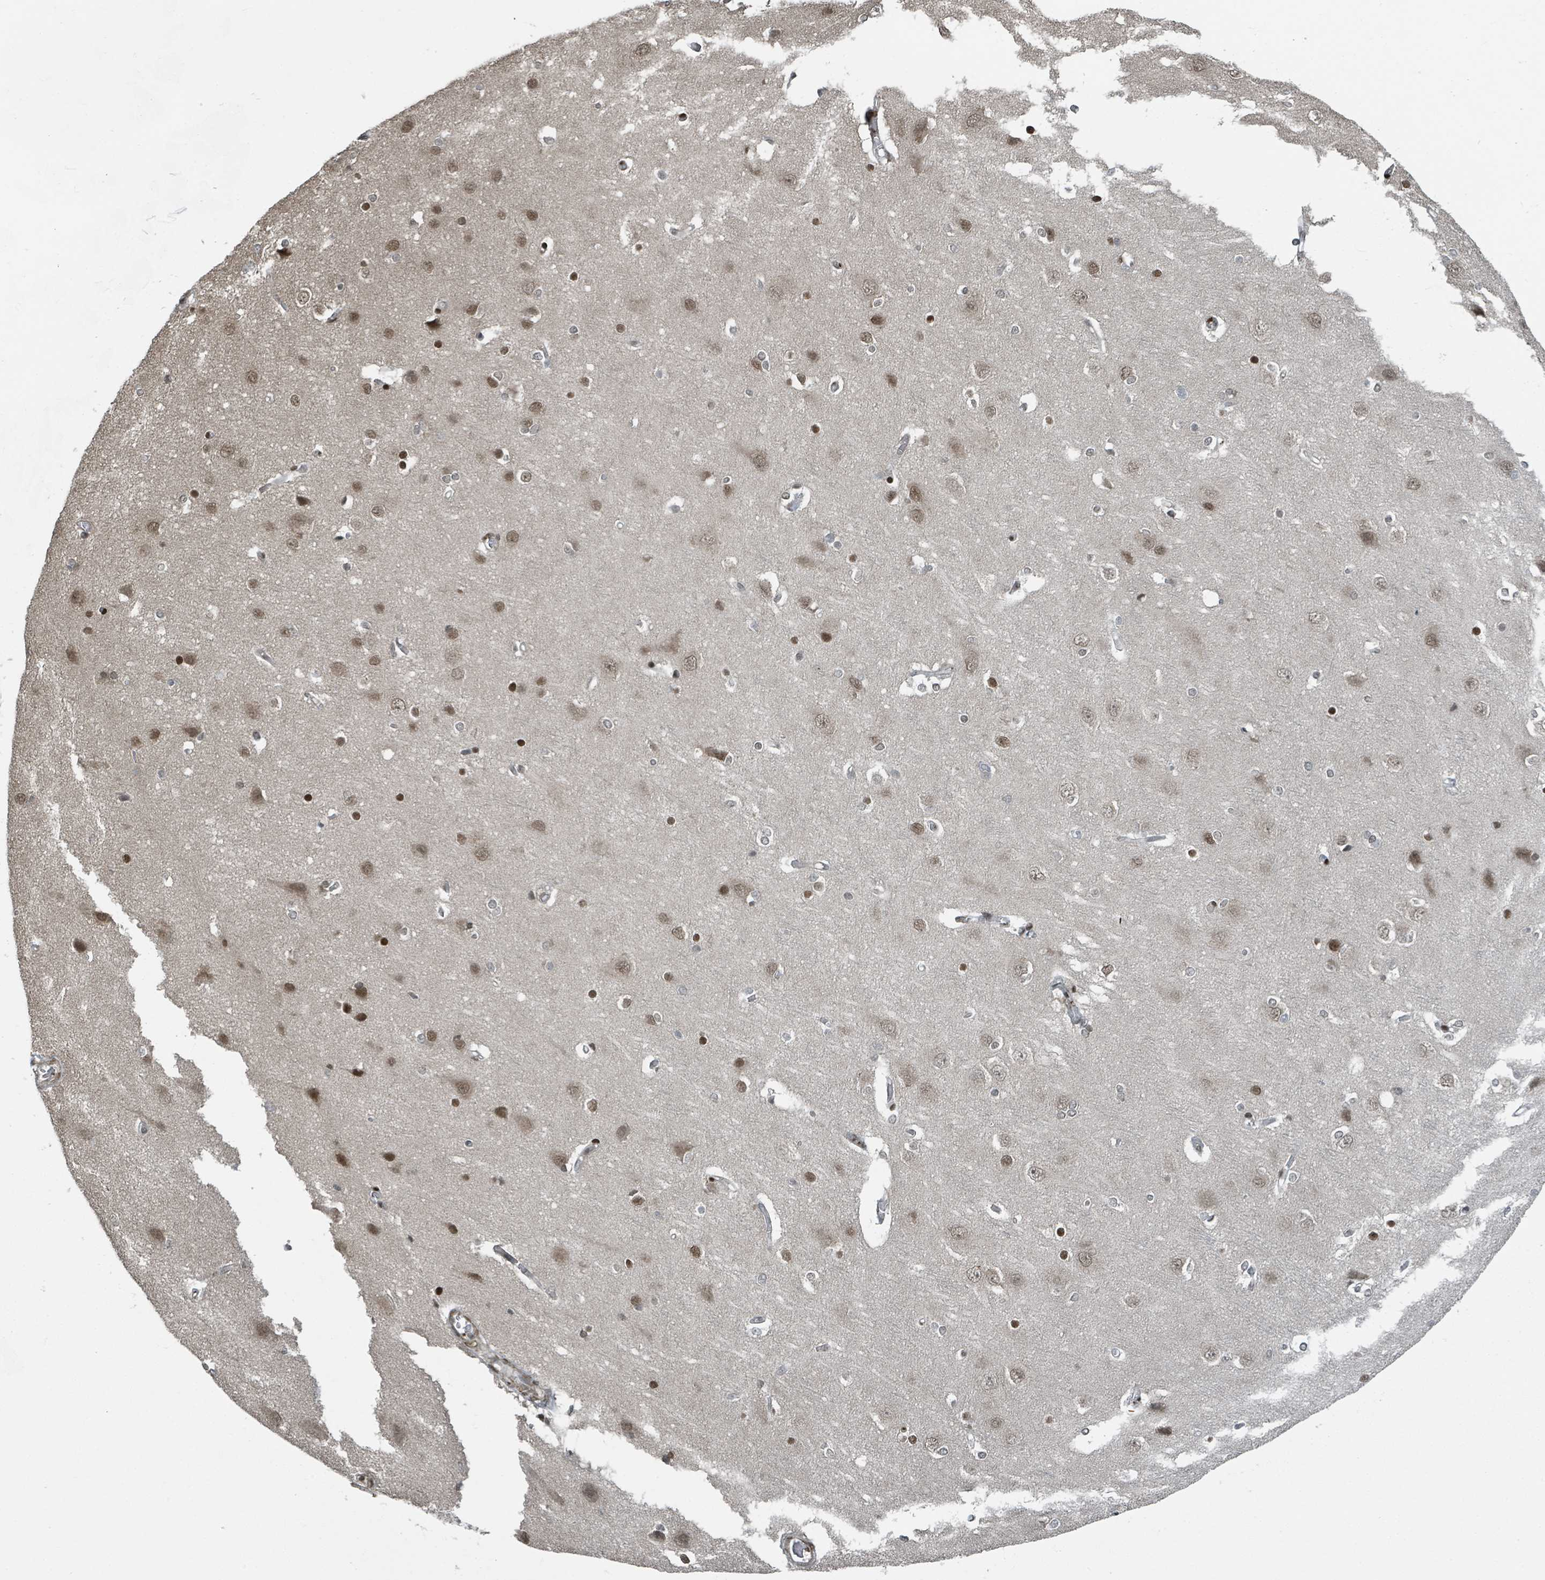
{"staining": {"intensity": "negative", "quantity": "none", "location": "none"}, "tissue": "cerebral cortex", "cell_type": "Endothelial cells", "image_type": "normal", "snomed": [{"axis": "morphology", "description": "Normal tissue, NOS"}, {"axis": "topography", "description": "Cerebral cortex"}], "caption": "IHC of benign cerebral cortex reveals no positivity in endothelial cells.", "gene": "PHIP", "patient": {"sex": "male", "age": 37}}